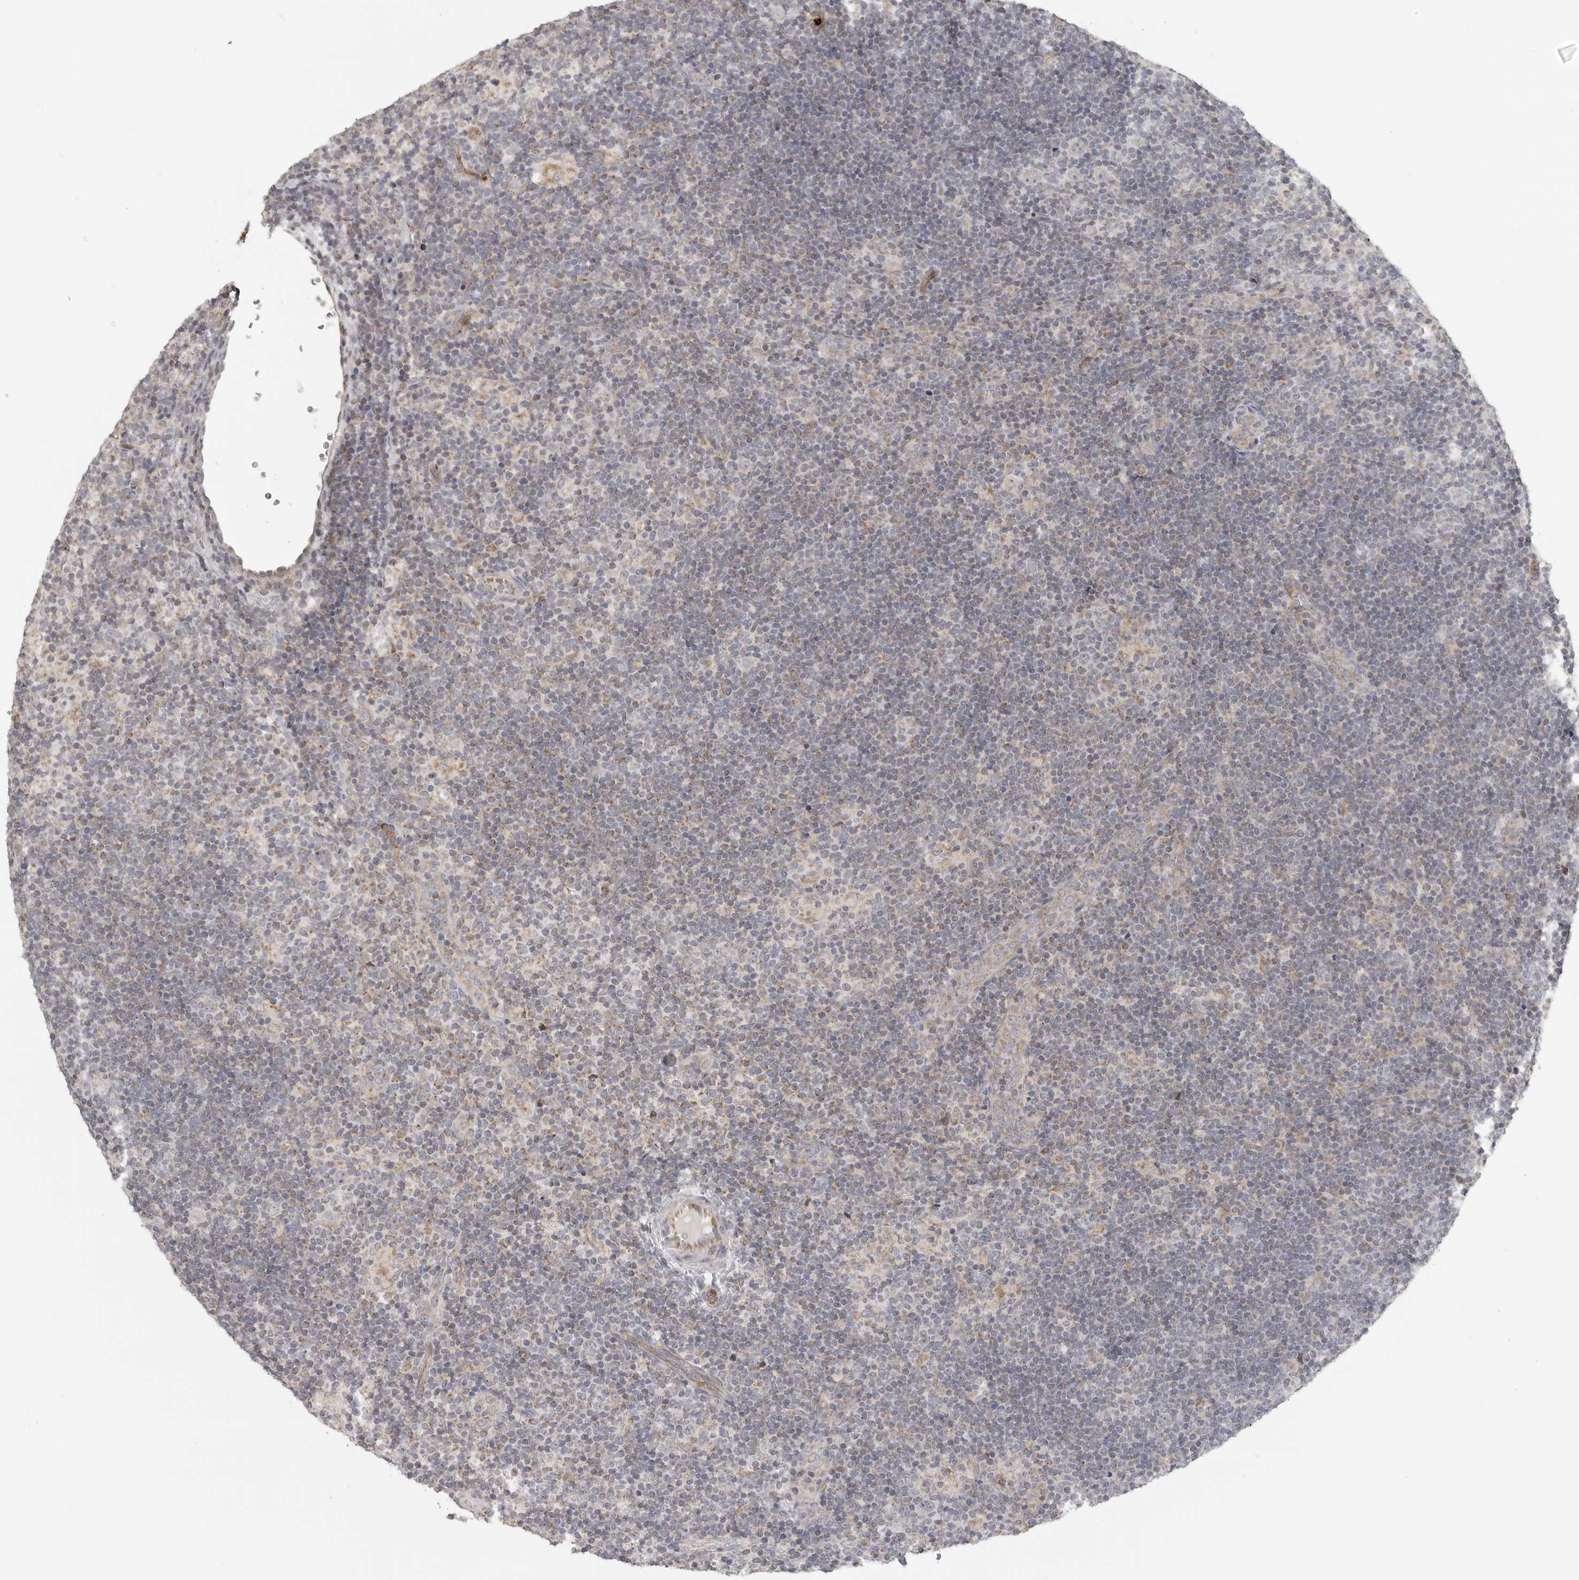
{"staining": {"intensity": "negative", "quantity": "none", "location": "none"}, "tissue": "lymphoma", "cell_type": "Tumor cells", "image_type": "cancer", "snomed": [{"axis": "morphology", "description": "Hodgkin's disease, NOS"}, {"axis": "topography", "description": "Lymph node"}], "caption": "Tumor cells are negative for protein expression in human Hodgkin's disease. (Stains: DAB immunohistochemistry (IHC) with hematoxylin counter stain, Microscopy: brightfield microscopy at high magnification).", "gene": "RXFP3", "patient": {"sex": "female", "age": 57}}